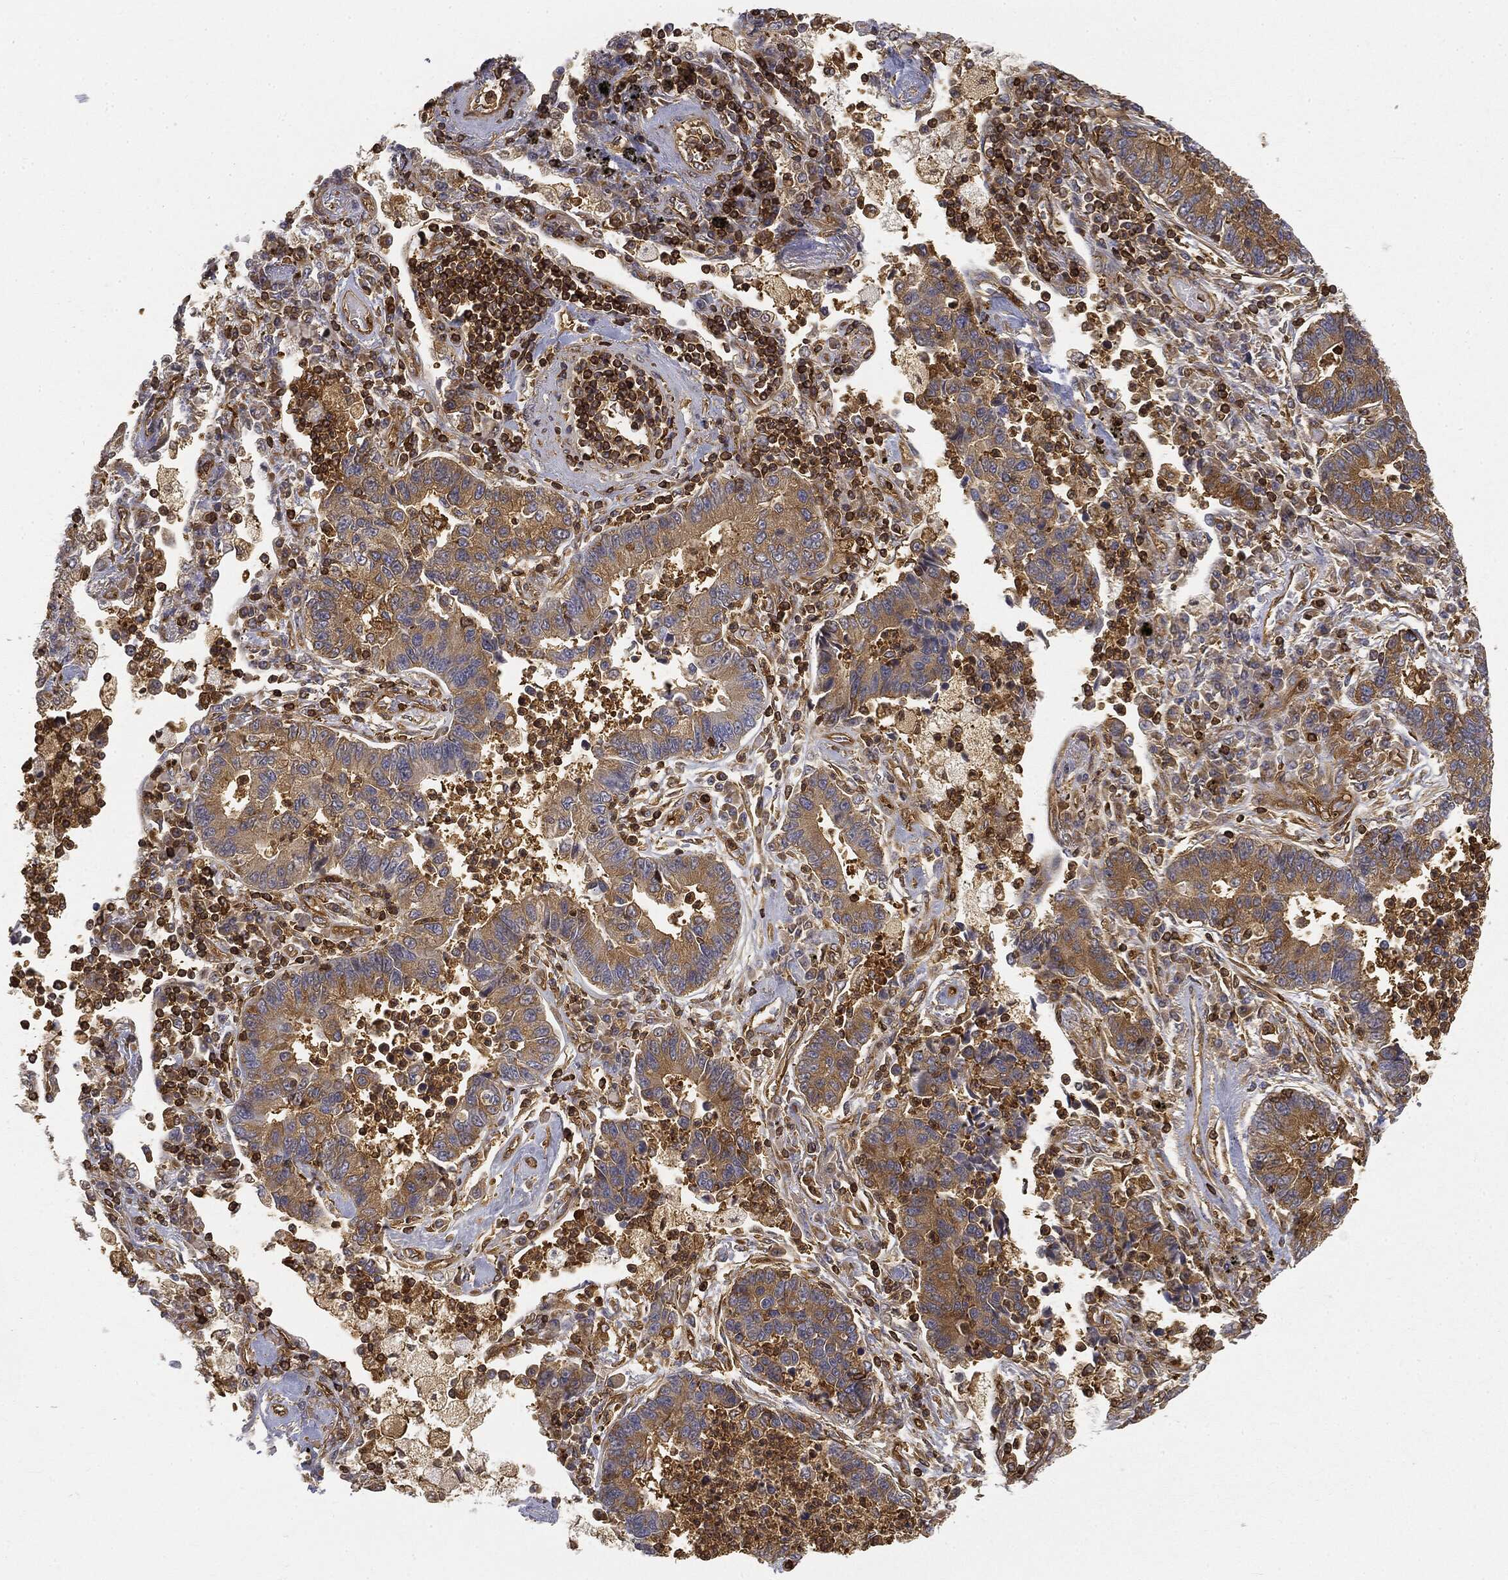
{"staining": {"intensity": "moderate", "quantity": "25%-75%", "location": "cytoplasmic/membranous"}, "tissue": "lung cancer", "cell_type": "Tumor cells", "image_type": "cancer", "snomed": [{"axis": "morphology", "description": "Adenocarcinoma, NOS"}, {"axis": "topography", "description": "Lung"}], "caption": "Adenocarcinoma (lung) stained with DAB immunohistochemistry shows medium levels of moderate cytoplasmic/membranous expression in about 25%-75% of tumor cells.", "gene": "WDR1", "patient": {"sex": "female", "age": 57}}